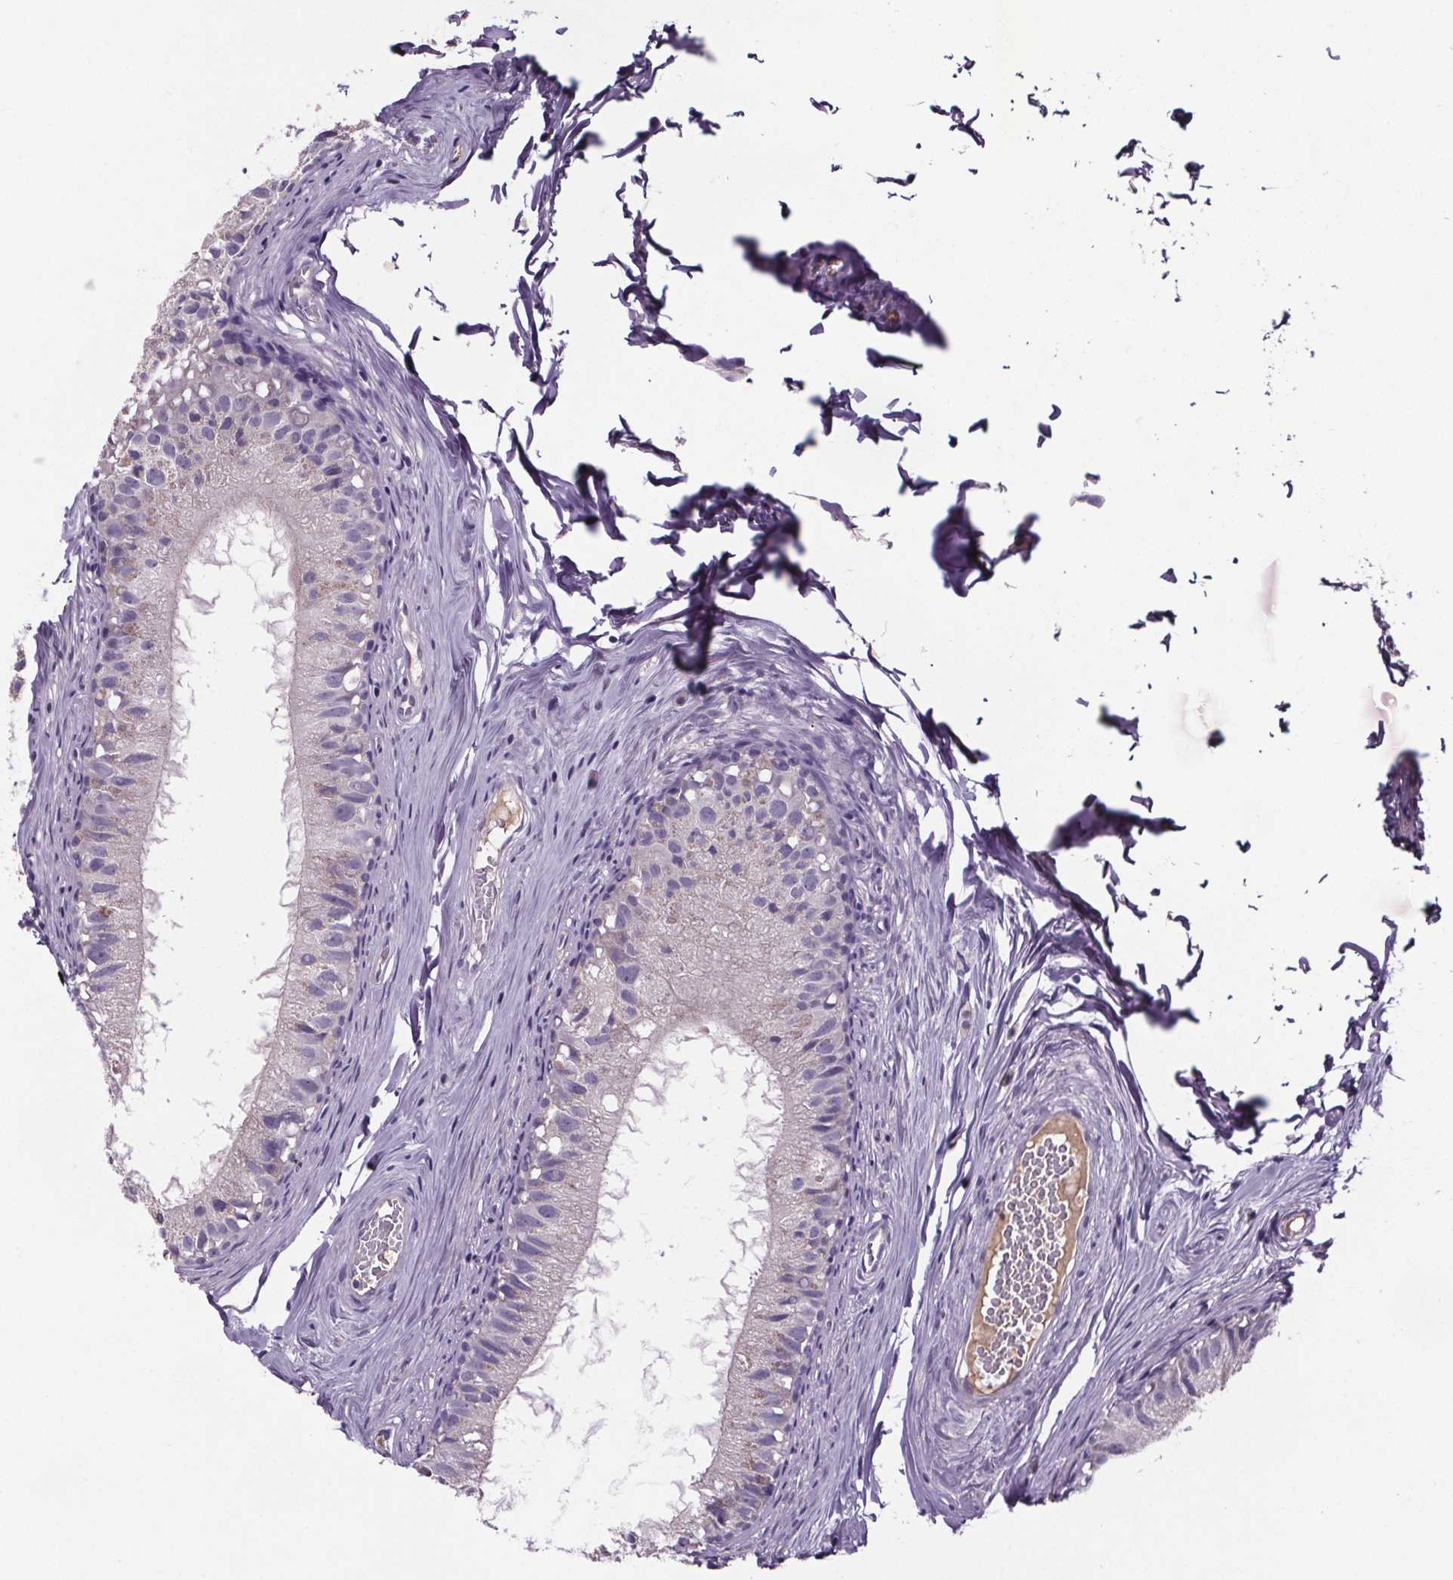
{"staining": {"intensity": "negative", "quantity": "none", "location": "none"}, "tissue": "epididymis", "cell_type": "Glandular cells", "image_type": "normal", "snomed": [{"axis": "morphology", "description": "Normal tissue, NOS"}, {"axis": "topography", "description": "Epididymis"}], "caption": "An IHC histopathology image of unremarkable epididymis is shown. There is no staining in glandular cells of epididymis.", "gene": "CUBN", "patient": {"sex": "male", "age": 45}}